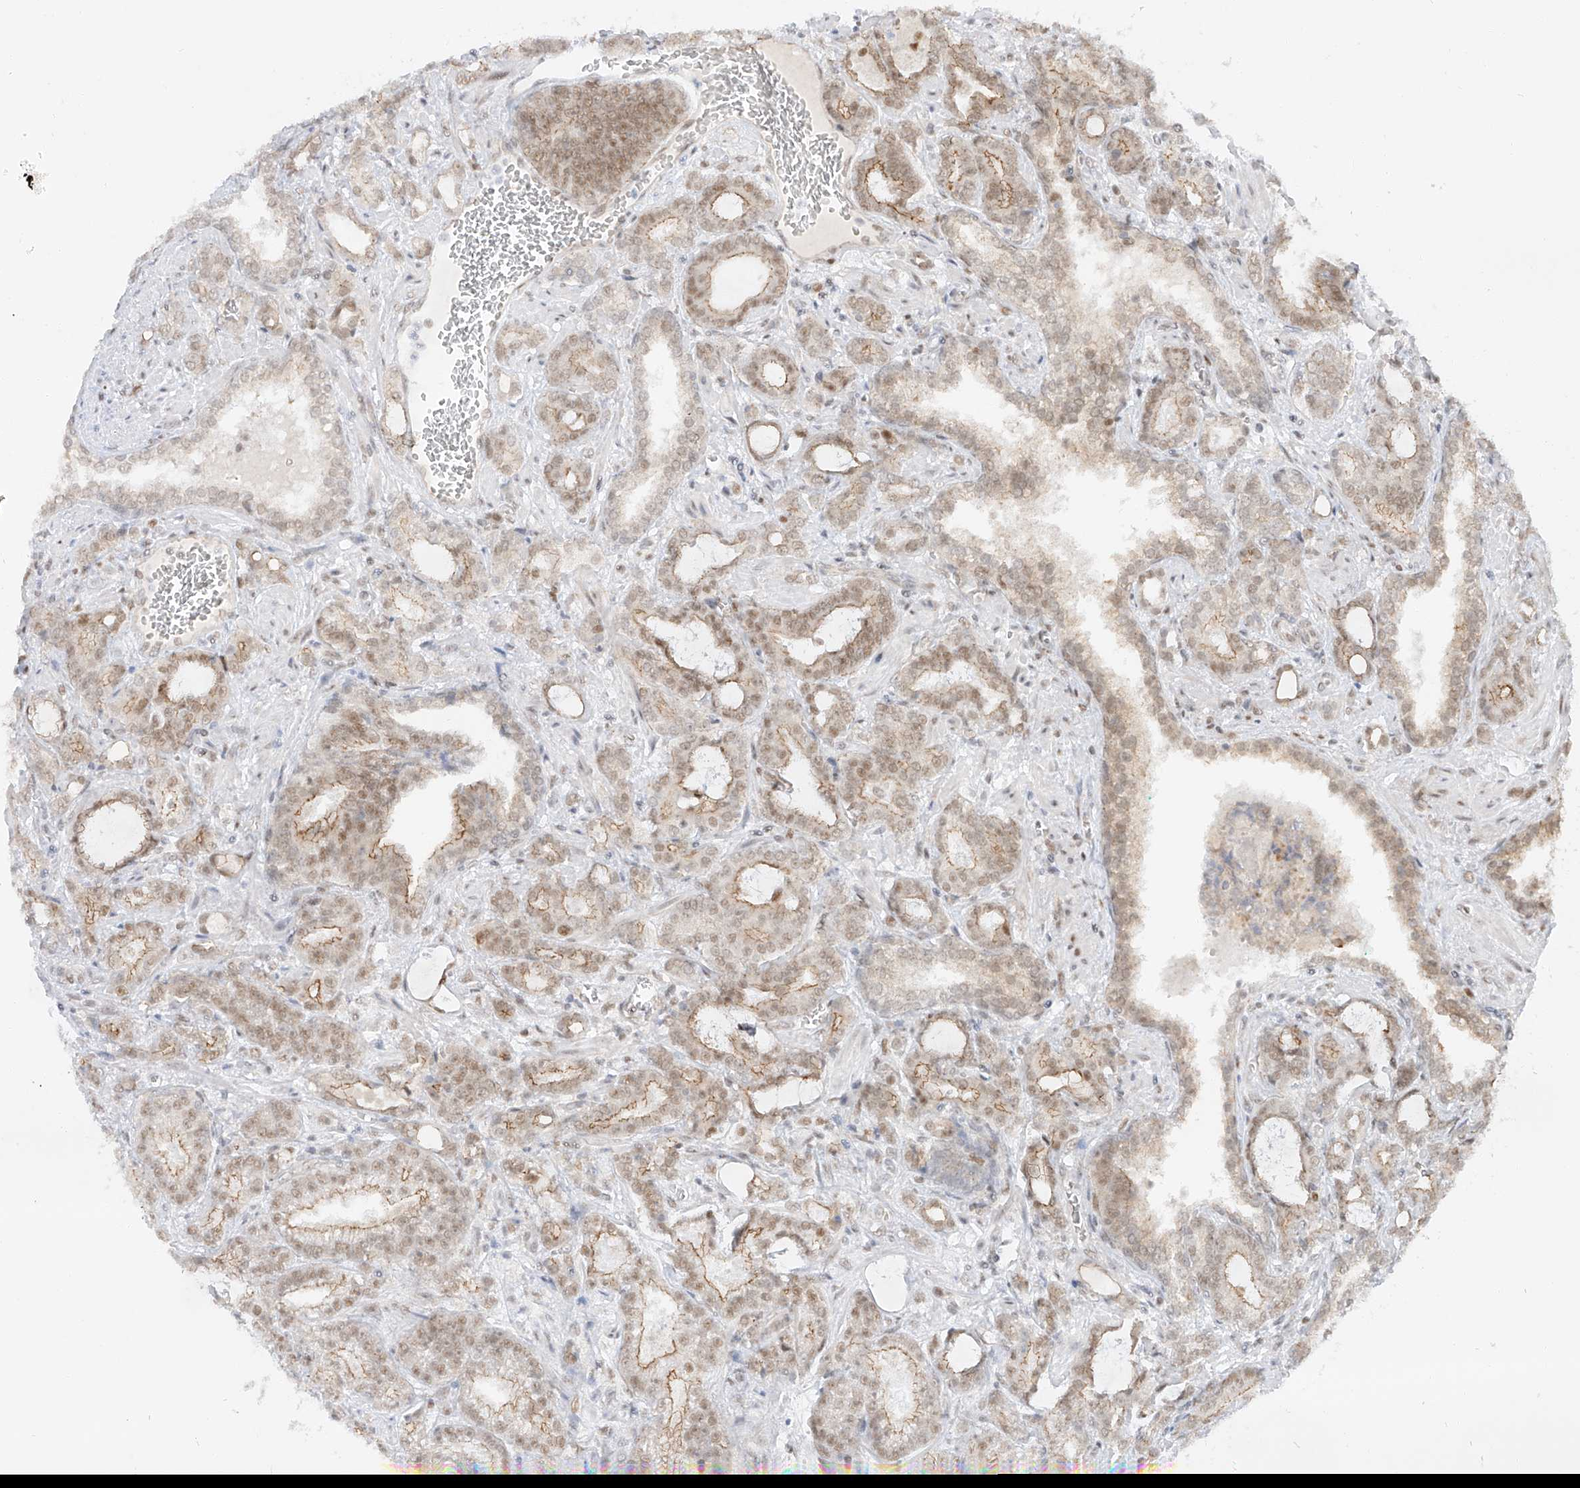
{"staining": {"intensity": "moderate", "quantity": ">75%", "location": "cytoplasmic/membranous,nuclear"}, "tissue": "prostate cancer", "cell_type": "Tumor cells", "image_type": "cancer", "snomed": [{"axis": "morphology", "description": "Adenocarcinoma, High grade"}, {"axis": "topography", "description": "Prostate and seminal vesicle, NOS"}], "caption": "Protein expression analysis of human high-grade adenocarcinoma (prostate) reveals moderate cytoplasmic/membranous and nuclear expression in approximately >75% of tumor cells. Immunohistochemistry stains the protein of interest in brown and the nuclei are stained blue.", "gene": "POGK", "patient": {"sex": "male", "age": 67}}